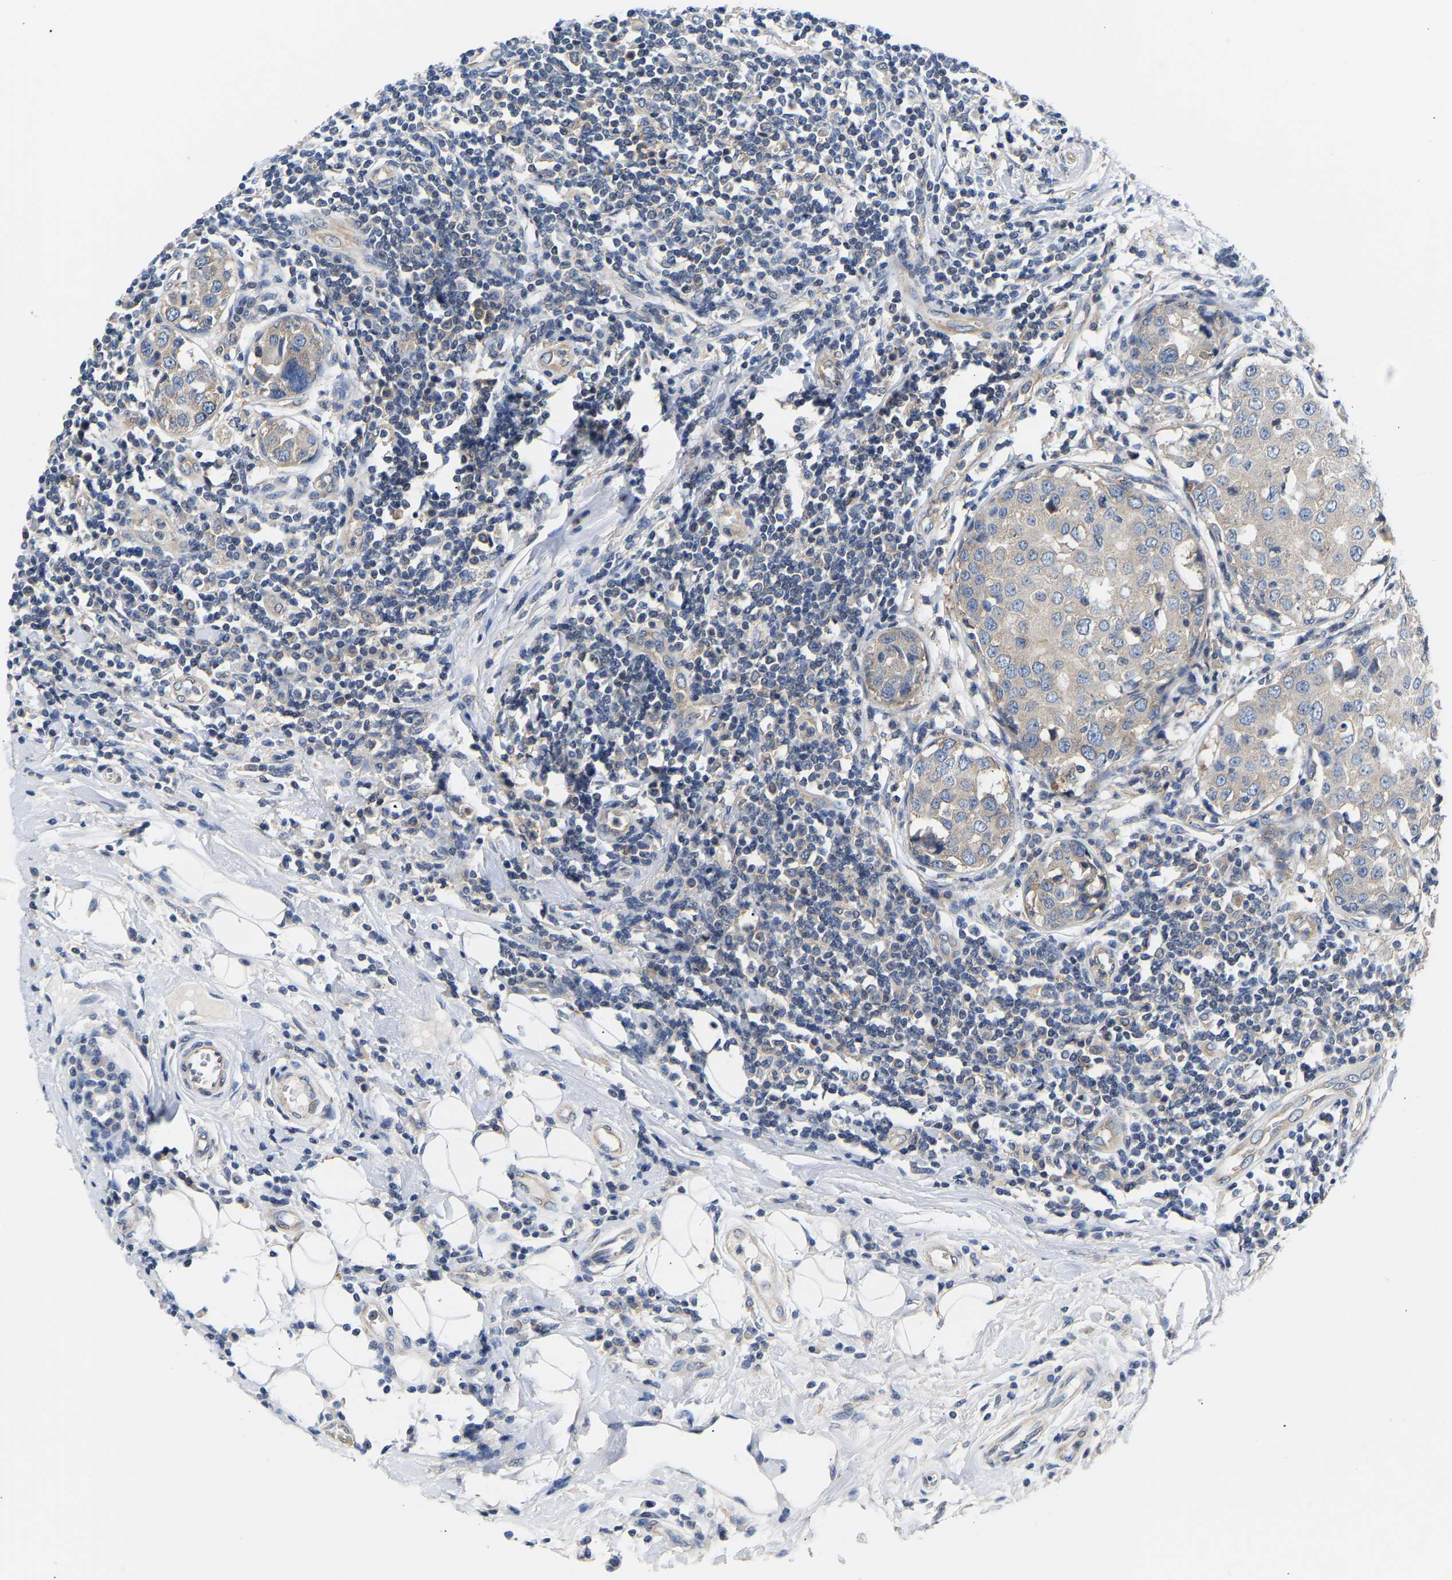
{"staining": {"intensity": "negative", "quantity": "none", "location": "none"}, "tissue": "breast cancer", "cell_type": "Tumor cells", "image_type": "cancer", "snomed": [{"axis": "morphology", "description": "Duct carcinoma"}, {"axis": "topography", "description": "Breast"}], "caption": "Tumor cells show no significant protein staining in breast cancer (invasive ductal carcinoma).", "gene": "AIMP2", "patient": {"sex": "female", "age": 27}}